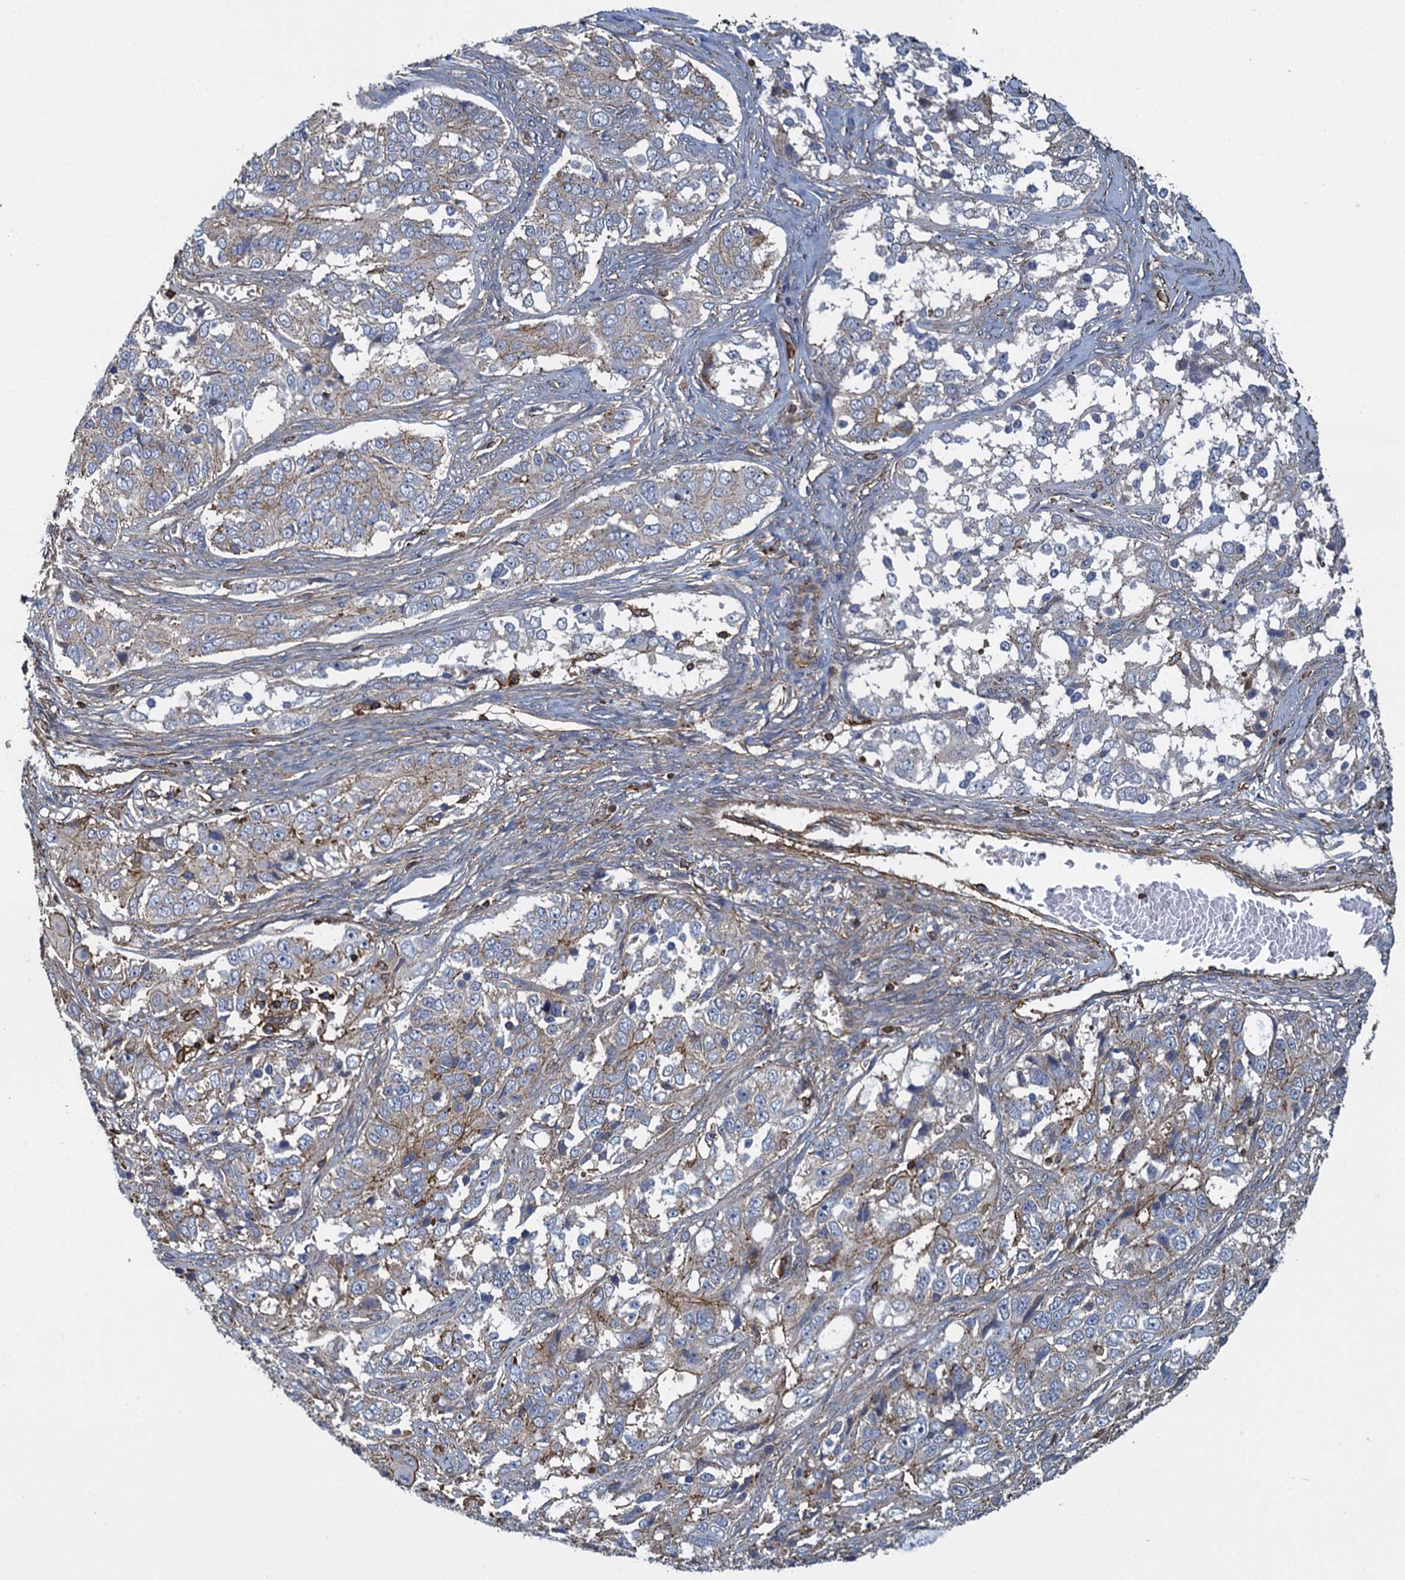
{"staining": {"intensity": "negative", "quantity": "none", "location": "none"}, "tissue": "ovarian cancer", "cell_type": "Tumor cells", "image_type": "cancer", "snomed": [{"axis": "morphology", "description": "Carcinoma, endometroid"}, {"axis": "topography", "description": "Ovary"}], "caption": "DAB immunohistochemical staining of ovarian cancer (endometroid carcinoma) shows no significant expression in tumor cells.", "gene": "PROSER2", "patient": {"sex": "female", "age": 51}}